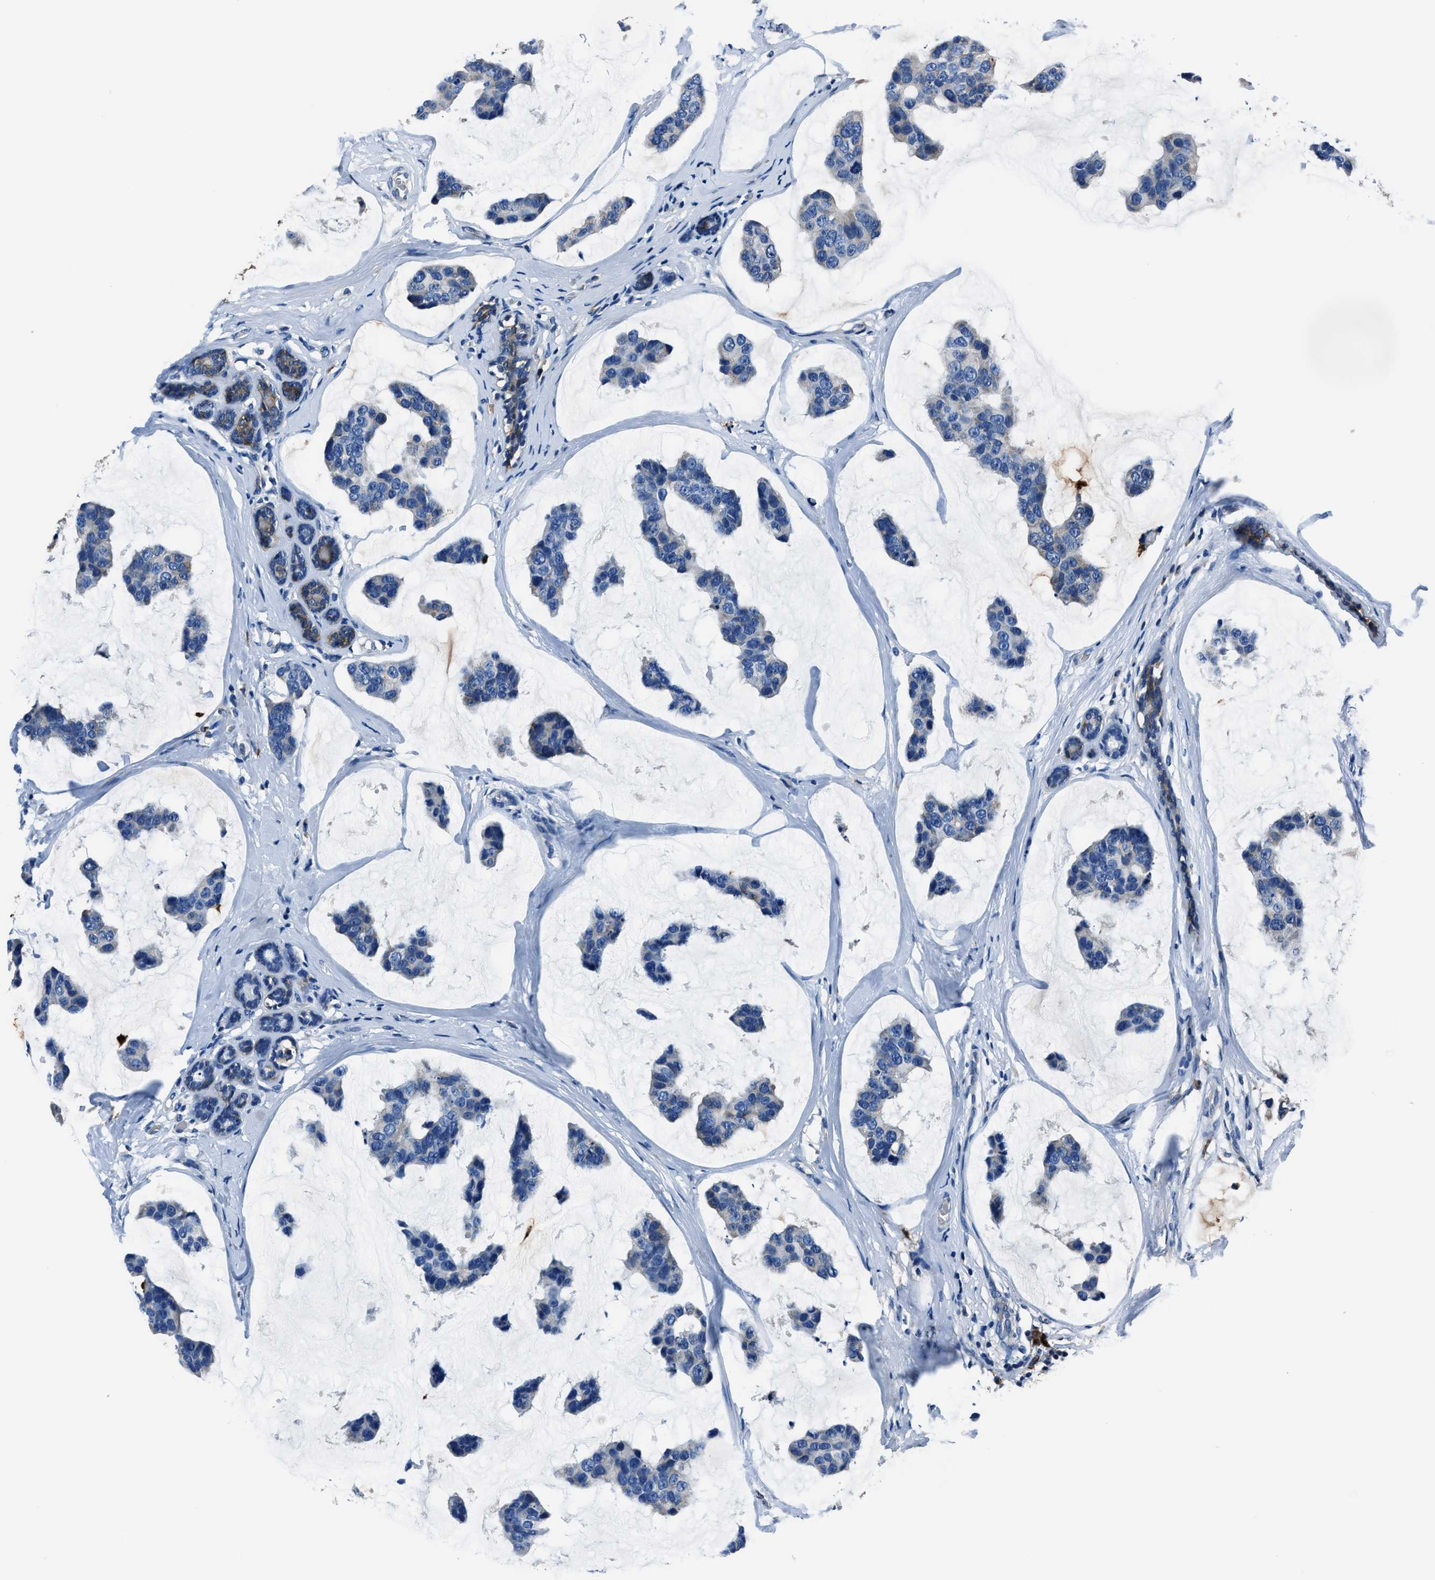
{"staining": {"intensity": "negative", "quantity": "none", "location": "none"}, "tissue": "breast cancer", "cell_type": "Tumor cells", "image_type": "cancer", "snomed": [{"axis": "morphology", "description": "Normal tissue, NOS"}, {"axis": "morphology", "description": "Duct carcinoma"}, {"axis": "topography", "description": "Breast"}], "caption": "An immunohistochemistry (IHC) micrograph of breast invasive ductal carcinoma is shown. There is no staining in tumor cells of breast invasive ductal carcinoma.", "gene": "FTL", "patient": {"sex": "female", "age": 50}}